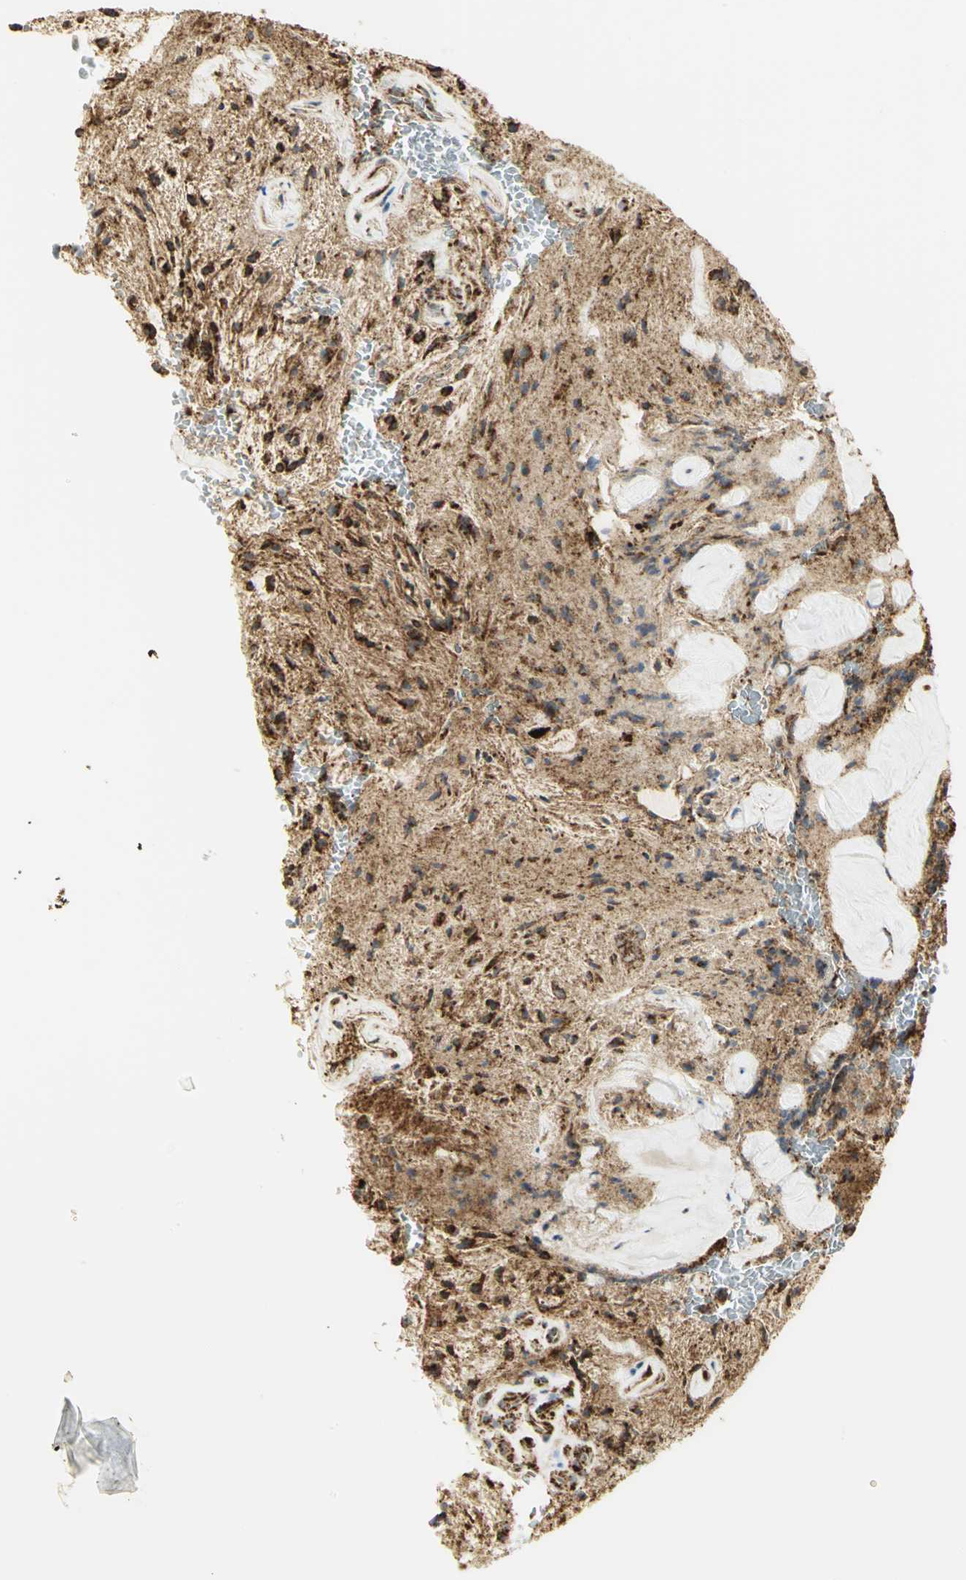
{"staining": {"intensity": "strong", "quantity": ">75%", "location": "cytoplasmic/membranous"}, "tissue": "glioma", "cell_type": "Tumor cells", "image_type": "cancer", "snomed": [{"axis": "morphology", "description": "Glioma, malignant, NOS"}, {"axis": "topography", "description": "Cerebellum"}], "caption": "Glioma tissue displays strong cytoplasmic/membranous staining in approximately >75% of tumor cells", "gene": "VDAC1", "patient": {"sex": "female", "age": 10}}